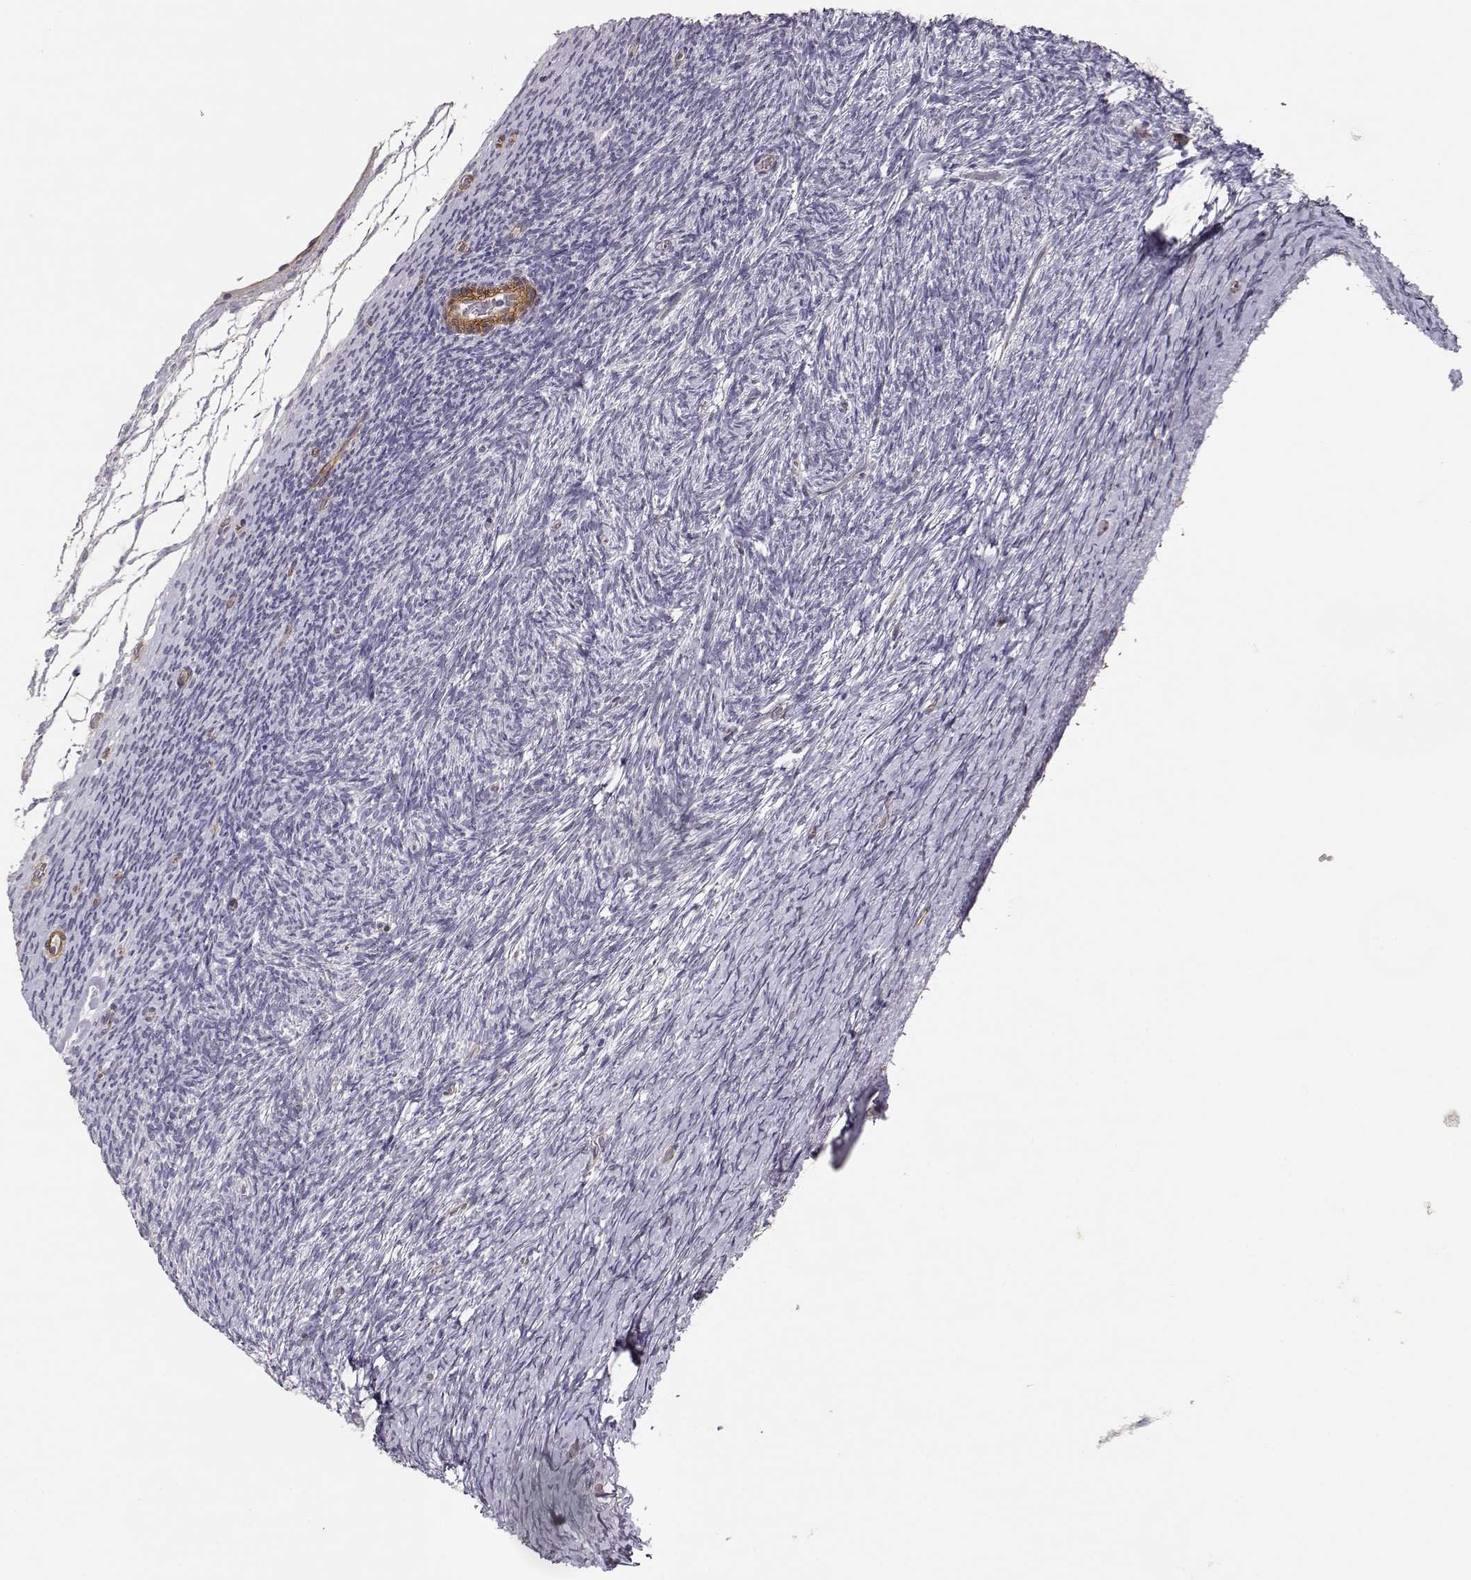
{"staining": {"intensity": "negative", "quantity": "none", "location": "none"}, "tissue": "ovary", "cell_type": "Follicle cells", "image_type": "normal", "snomed": [{"axis": "morphology", "description": "Normal tissue, NOS"}, {"axis": "topography", "description": "Ovary"}], "caption": "Immunohistochemistry micrograph of normal human ovary stained for a protein (brown), which displays no staining in follicle cells.", "gene": "LAMA5", "patient": {"sex": "female", "age": 39}}